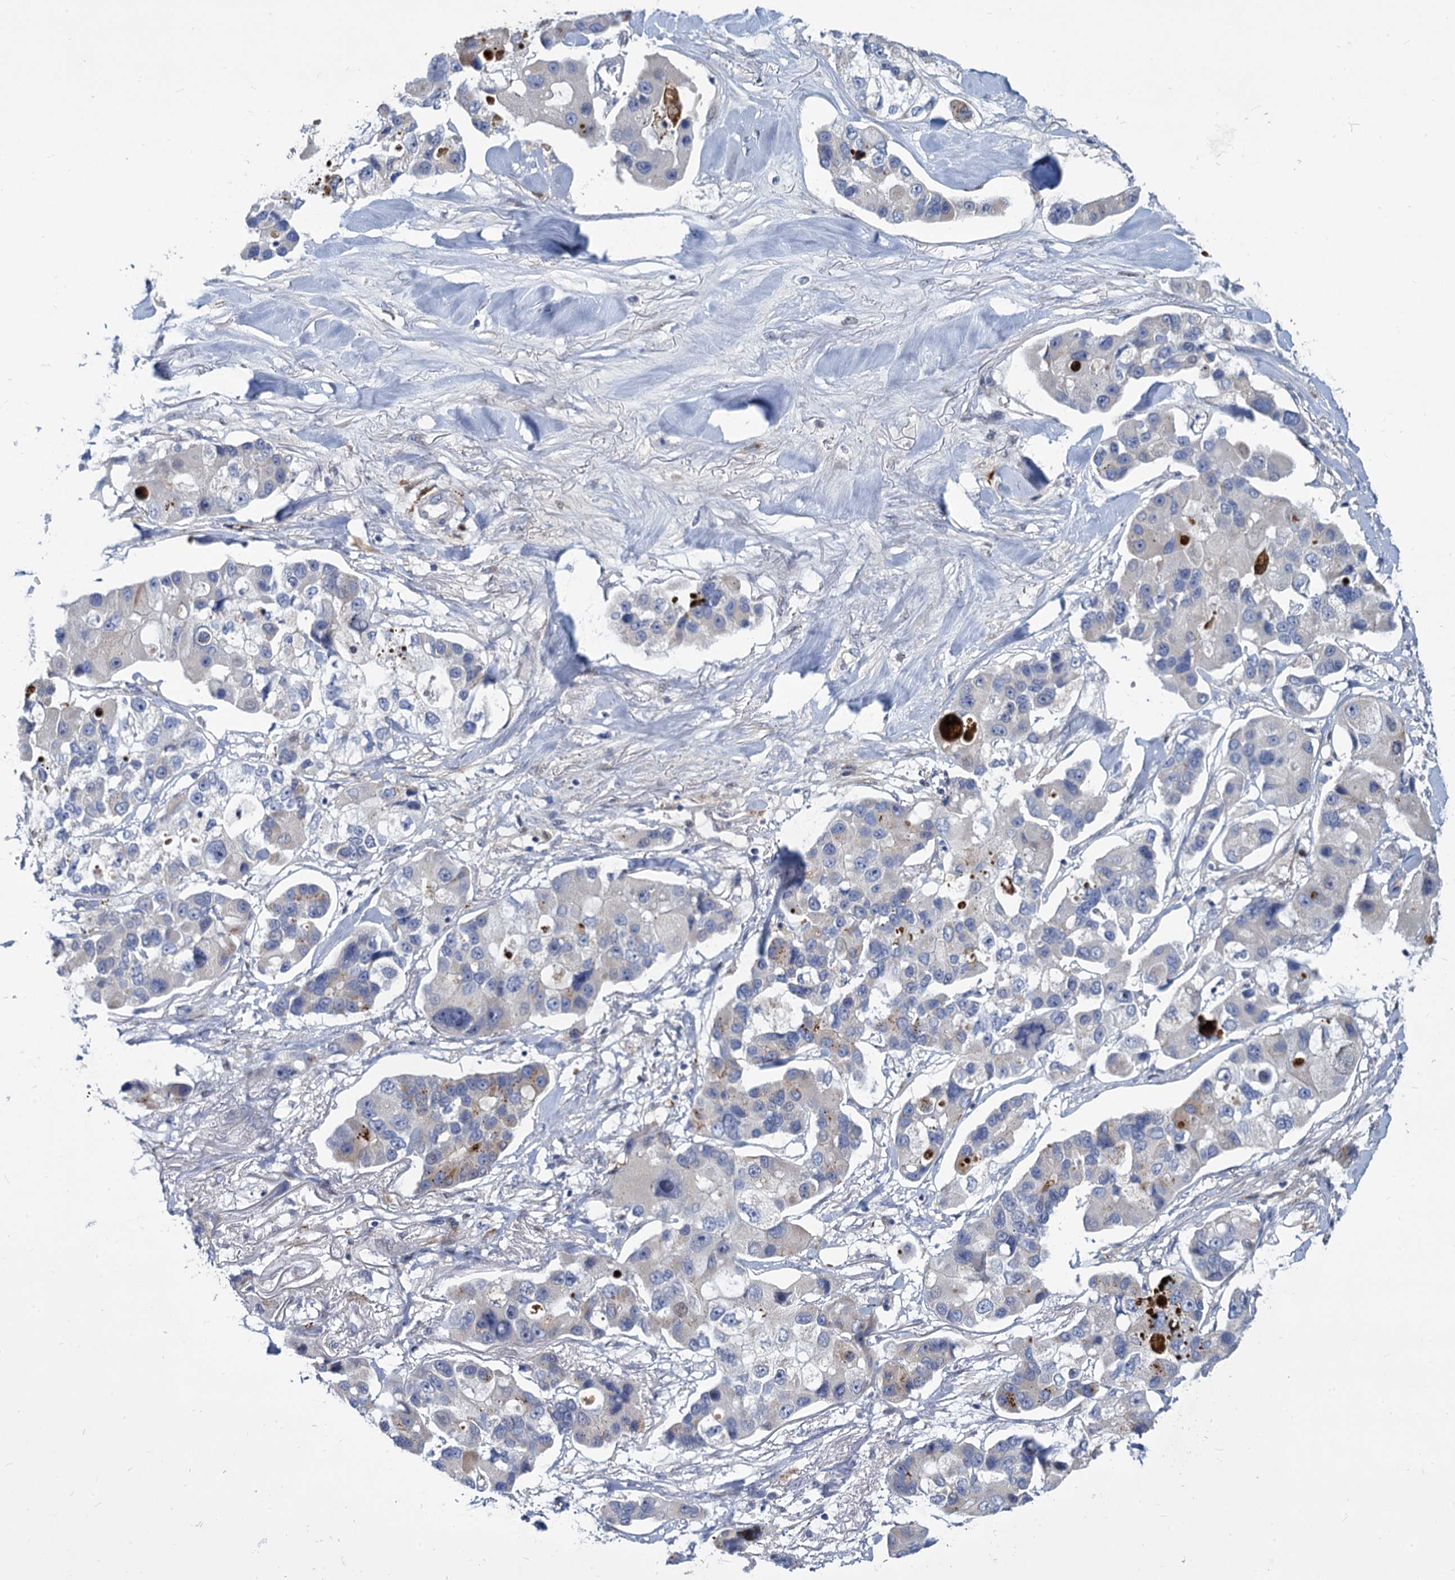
{"staining": {"intensity": "negative", "quantity": "none", "location": "none"}, "tissue": "lung cancer", "cell_type": "Tumor cells", "image_type": "cancer", "snomed": [{"axis": "morphology", "description": "Adenocarcinoma, NOS"}, {"axis": "topography", "description": "Lung"}], "caption": "Tumor cells show no significant staining in lung adenocarcinoma.", "gene": "TRIM77", "patient": {"sex": "female", "age": 54}}